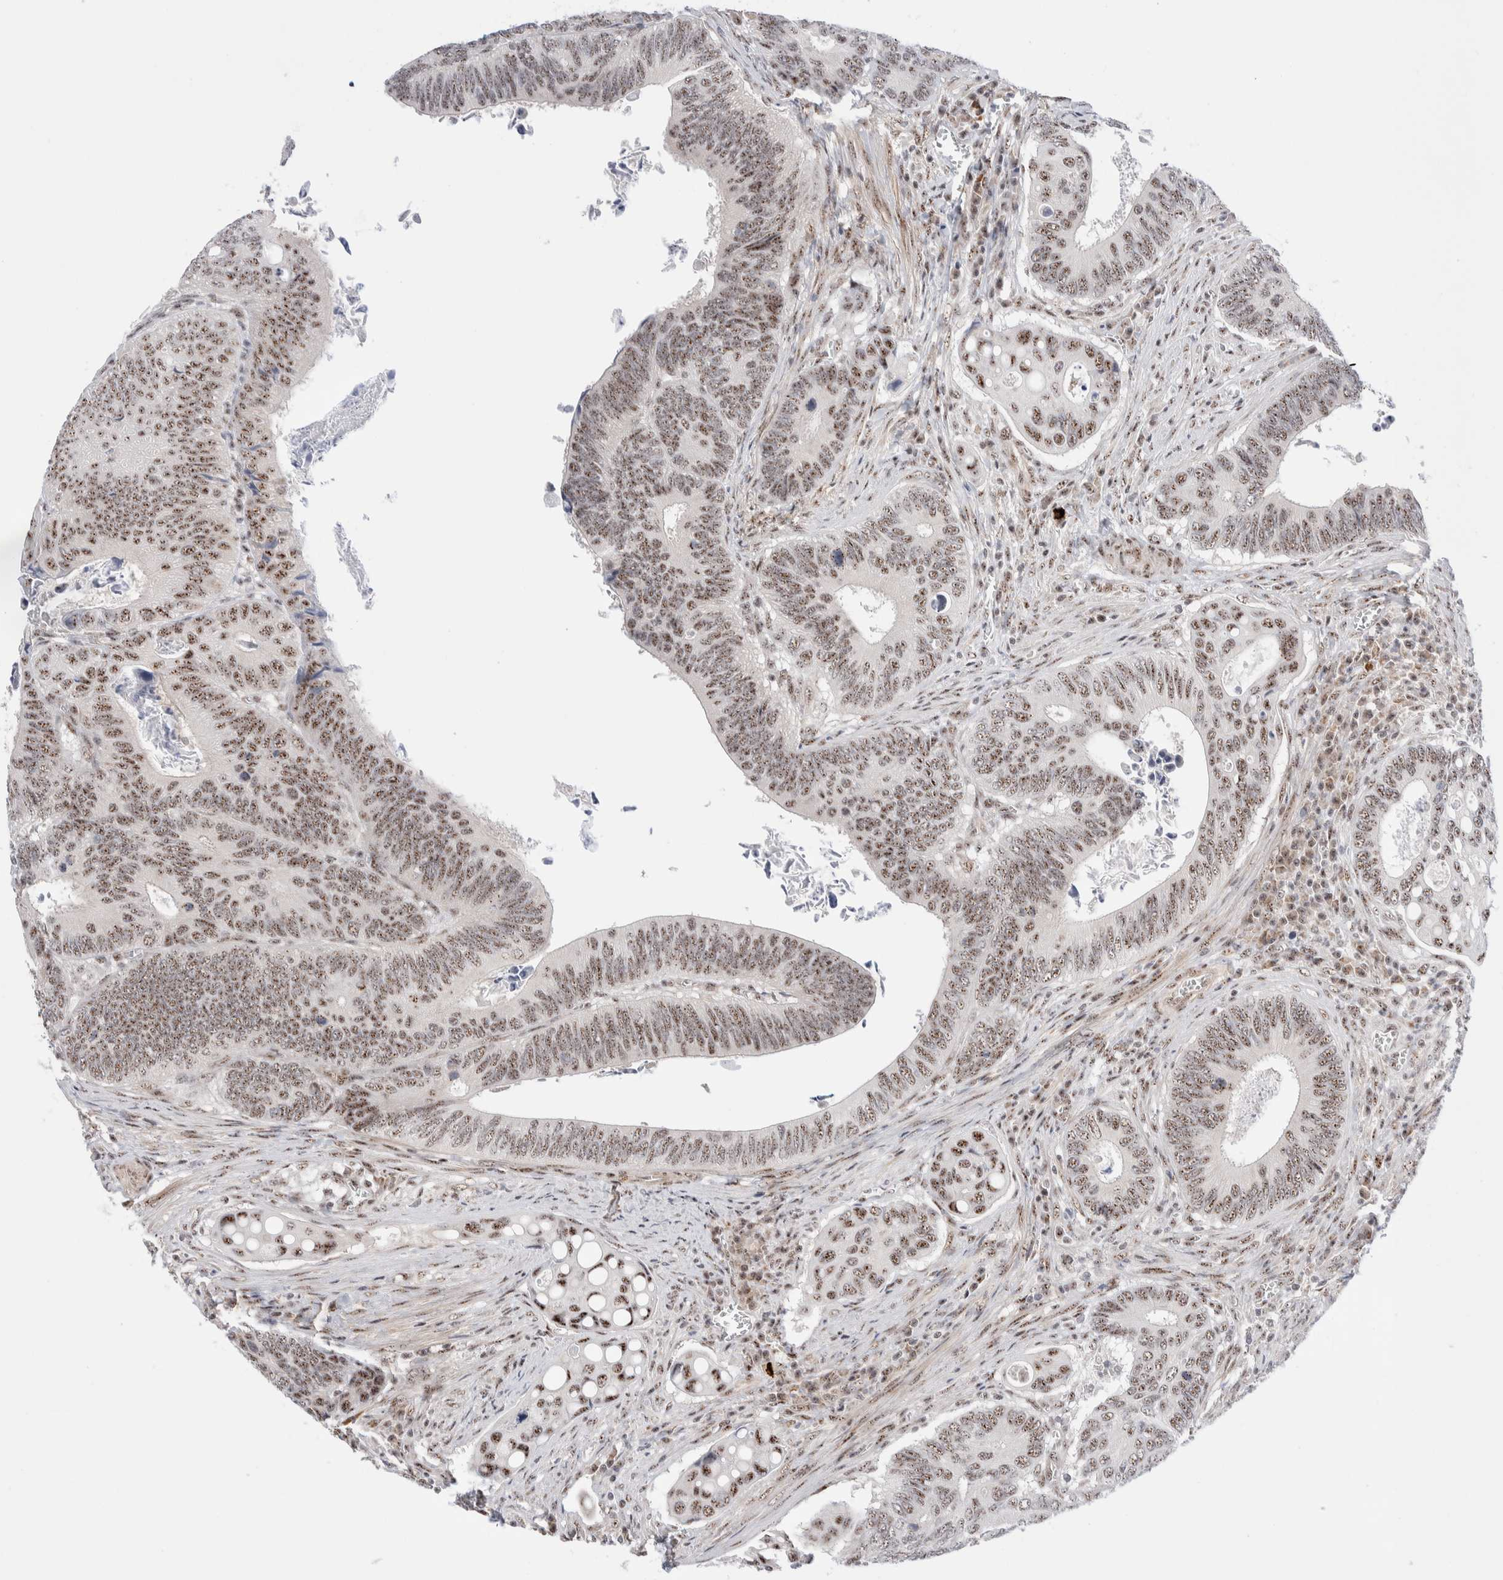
{"staining": {"intensity": "moderate", "quantity": ">75%", "location": "nuclear"}, "tissue": "colorectal cancer", "cell_type": "Tumor cells", "image_type": "cancer", "snomed": [{"axis": "morphology", "description": "Inflammation, NOS"}, {"axis": "morphology", "description": "Adenocarcinoma, NOS"}, {"axis": "topography", "description": "Colon"}], "caption": "Colorectal cancer was stained to show a protein in brown. There is medium levels of moderate nuclear staining in about >75% of tumor cells.", "gene": "ZNF695", "patient": {"sex": "male", "age": 72}}